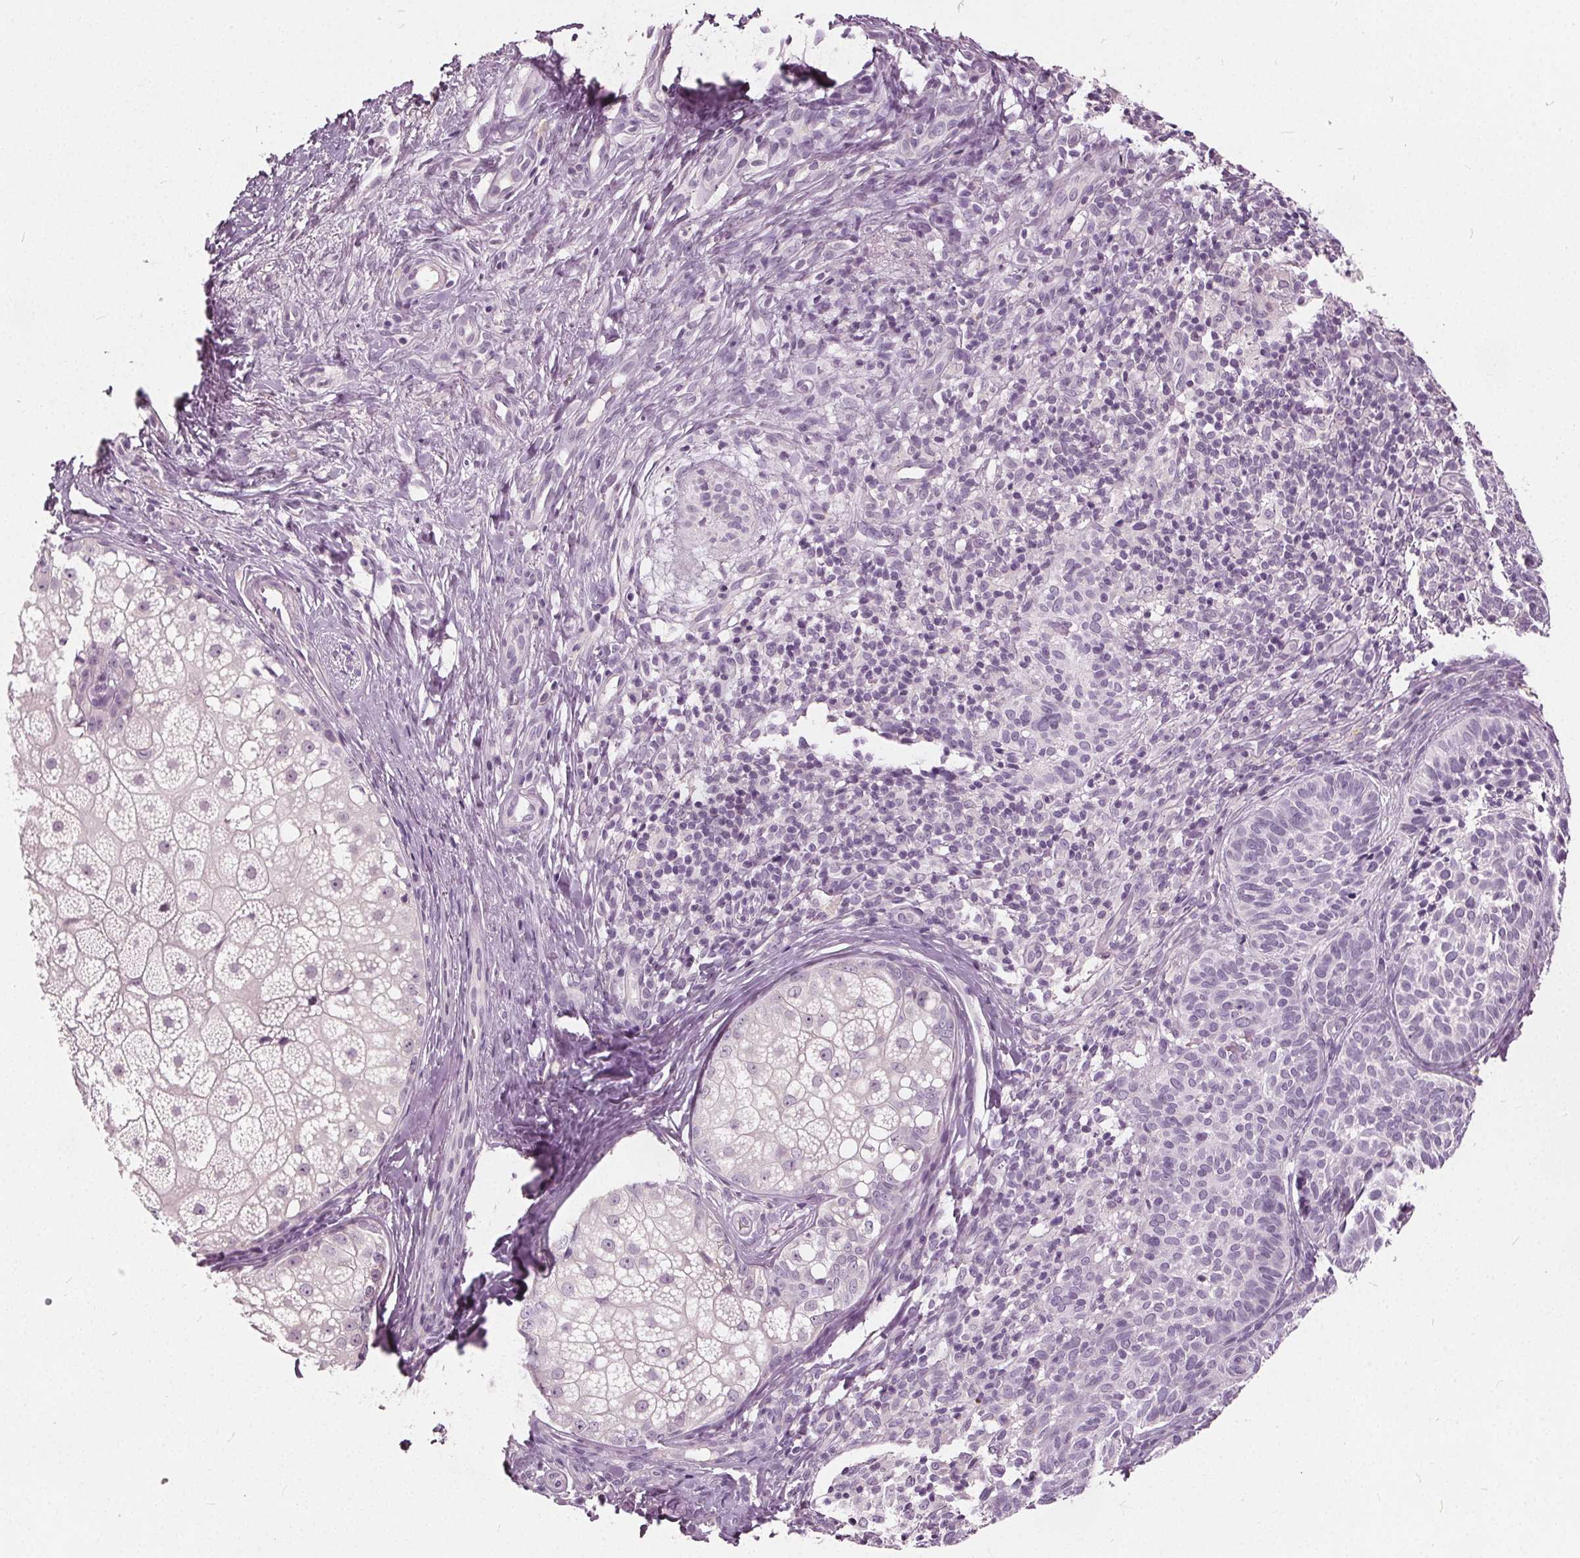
{"staining": {"intensity": "negative", "quantity": "none", "location": "none"}, "tissue": "skin cancer", "cell_type": "Tumor cells", "image_type": "cancer", "snomed": [{"axis": "morphology", "description": "Basal cell carcinoma"}, {"axis": "topography", "description": "Skin"}], "caption": "Micrograph shows no protein expression in tumor cells of basal cell carcinoma (skin) tissue.", "gene": "TKFC", "patient": {"sex": "male", "age": 57}}